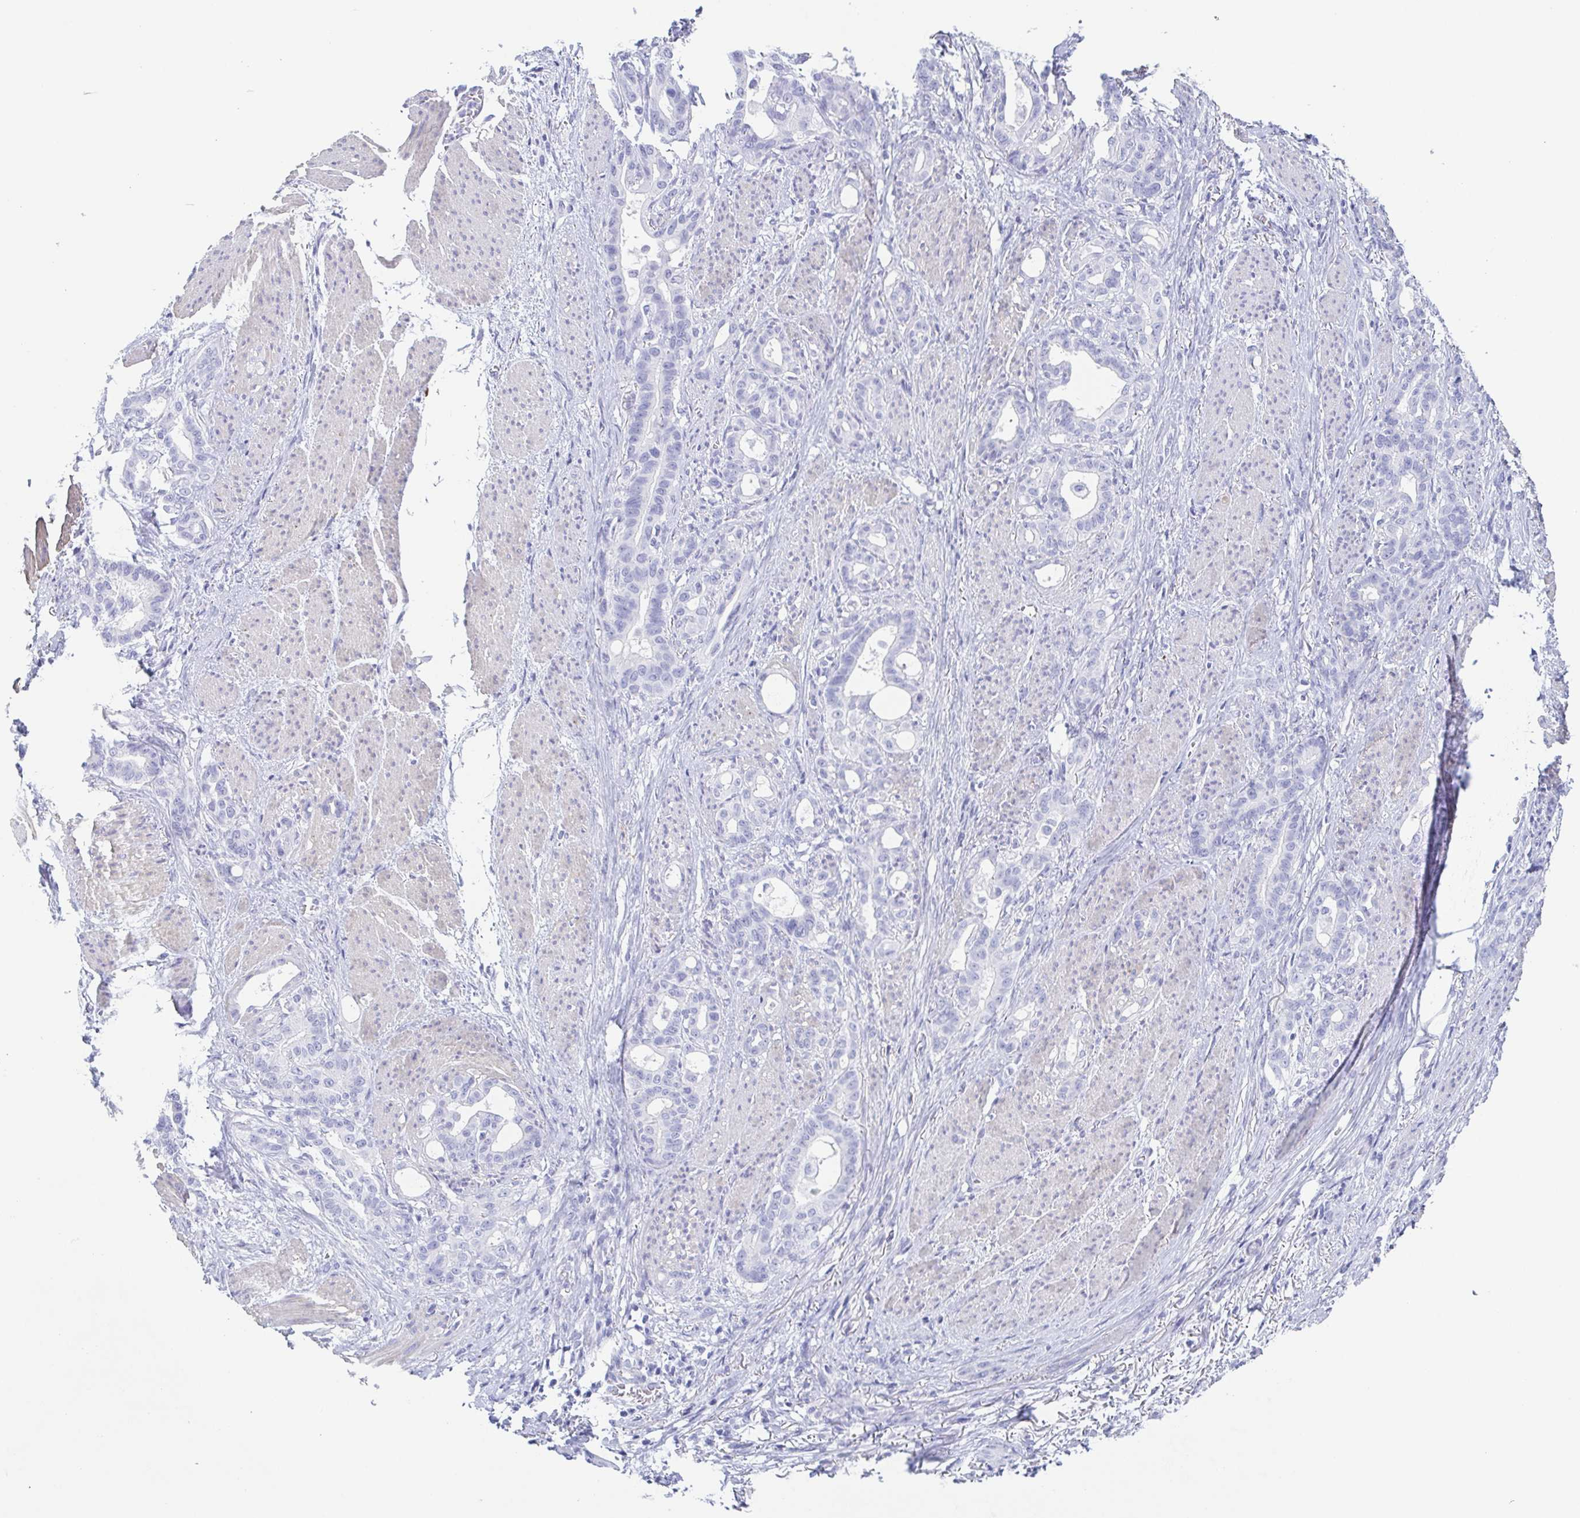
{"staining": {"intensity": "negative", "quantity": "none", "location": "none"}, "tissue": "stomach cancer", "cell_type": "Tumor cells", "image_type": "cancer", "snomed": [{"axis": "morphology", "description": "Normal tissue, NOS"}, {"axis": "morphology", "description": "Adenocarcinoma, NOS"}, {"axis": "topography", "description": "Esophagus"}, {"axis": "topography", "description": "Stomach, upper"}], "caption": "Tumor cells are negative for brown protein staining in adenocarcinoma (stomach). Nuclei are stained in blue.", "gene": "TAGLN3", "patient": {"sex": "male", "age": 62}}